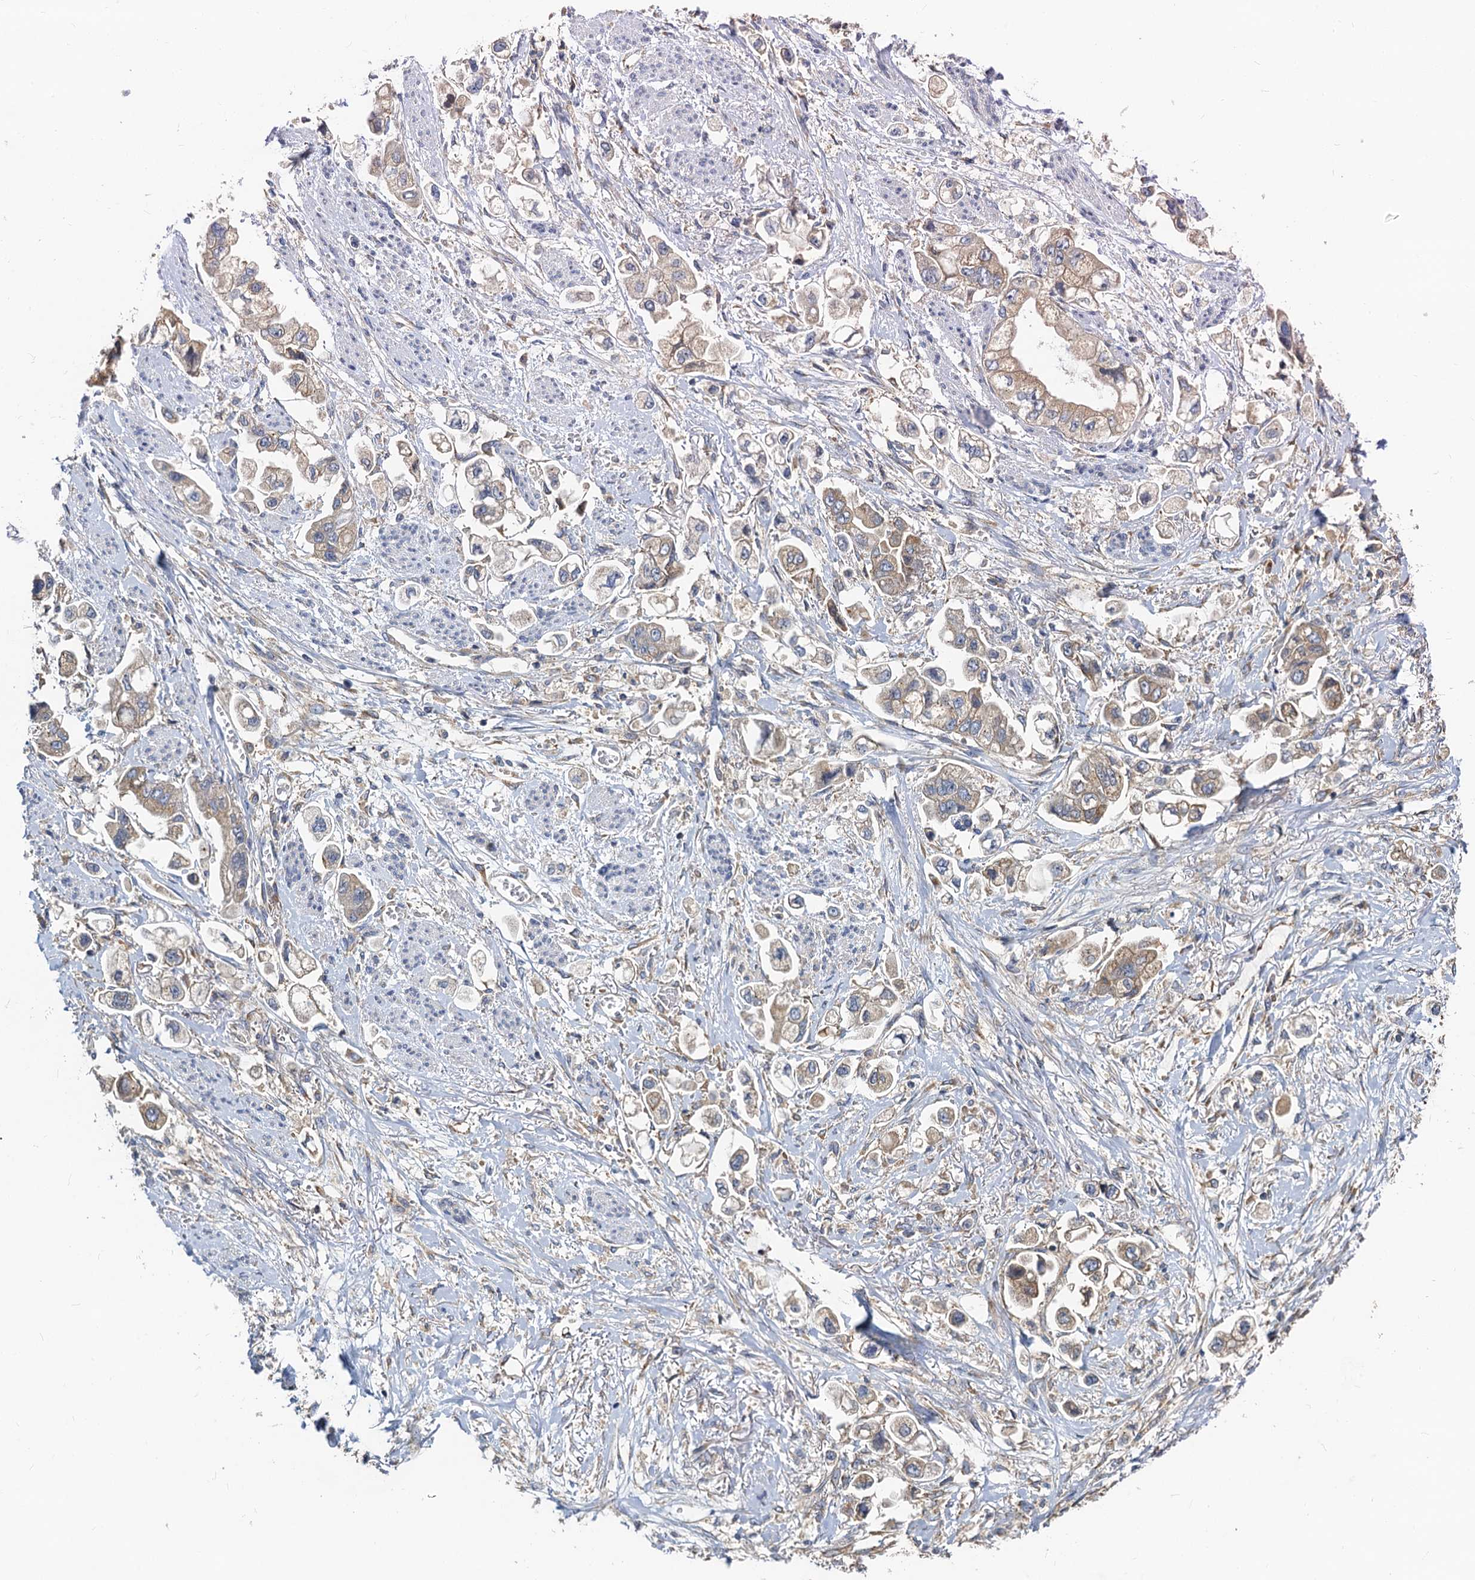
{"staining": {"intensity": "weak", "quantity": "25%-75%", "location": "cytoplasmic/membranous"}, "tissue": "stomach cancer", "cell_type": "Tumor cells", "image_type": "cancer", "snomed": [{"axis": "morphology", "description": "Adenocarcinoma, NOS"}, {"axis": "topography", "description": "Stomach"}], "caption": "Weak cytoplasmic/membranous protein positivity is present in about 25%-75% of tumor cells in stomach cancer (adenocarcinoma). (DAB (3,3'-diaminobenzidine) IHC, brown staining for protein, blue staining for nuclei).", "gene": "NKAPD1", "patient": {"sex": "male", "age": 62}}